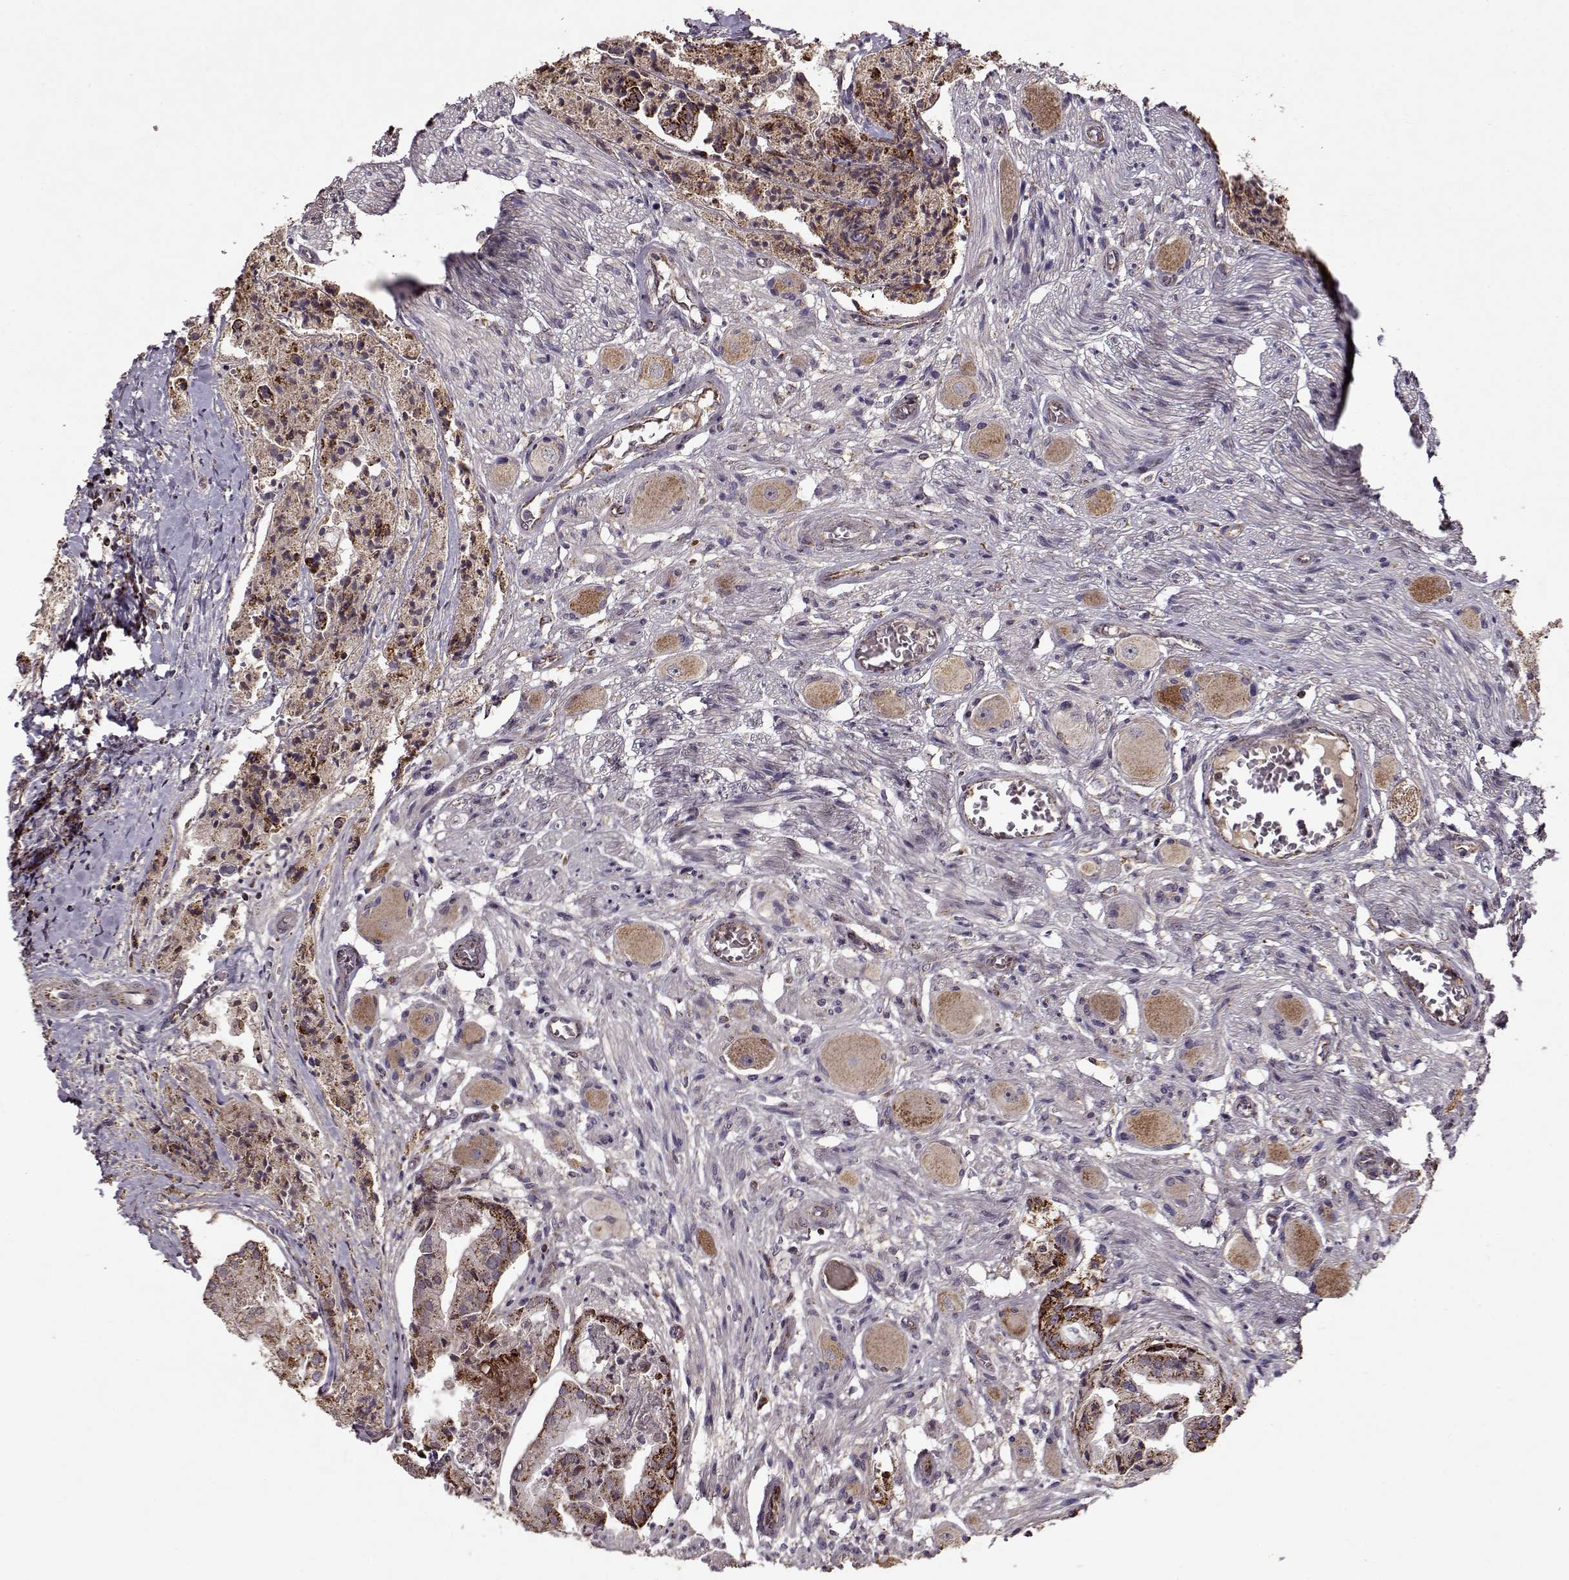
{"staining": {"intensity": "strong", "quantity": ">75%", "location": "cytoplasmic/membranous"}, "tissue": "prostate cancer", "cell_type": "Tumor cells", "image_type": "cancer", "snomed": [{"axis": "morphology", "description": "Adenocarcinoma, NOS"}, {"axis": "topography", "description": "Prostate and seminal vesicle, NOS"}, {"axis": "topography", "description": "Prostate"}], "caption": "Immunohistochemical staining of prostate adenocarcinoma reveals high levels of strong cytoplasmic/membranous protein expression in about >75% of tumor cells.", "gene": "CMTM3", "patient": {"sex": "male", "age": 44}}